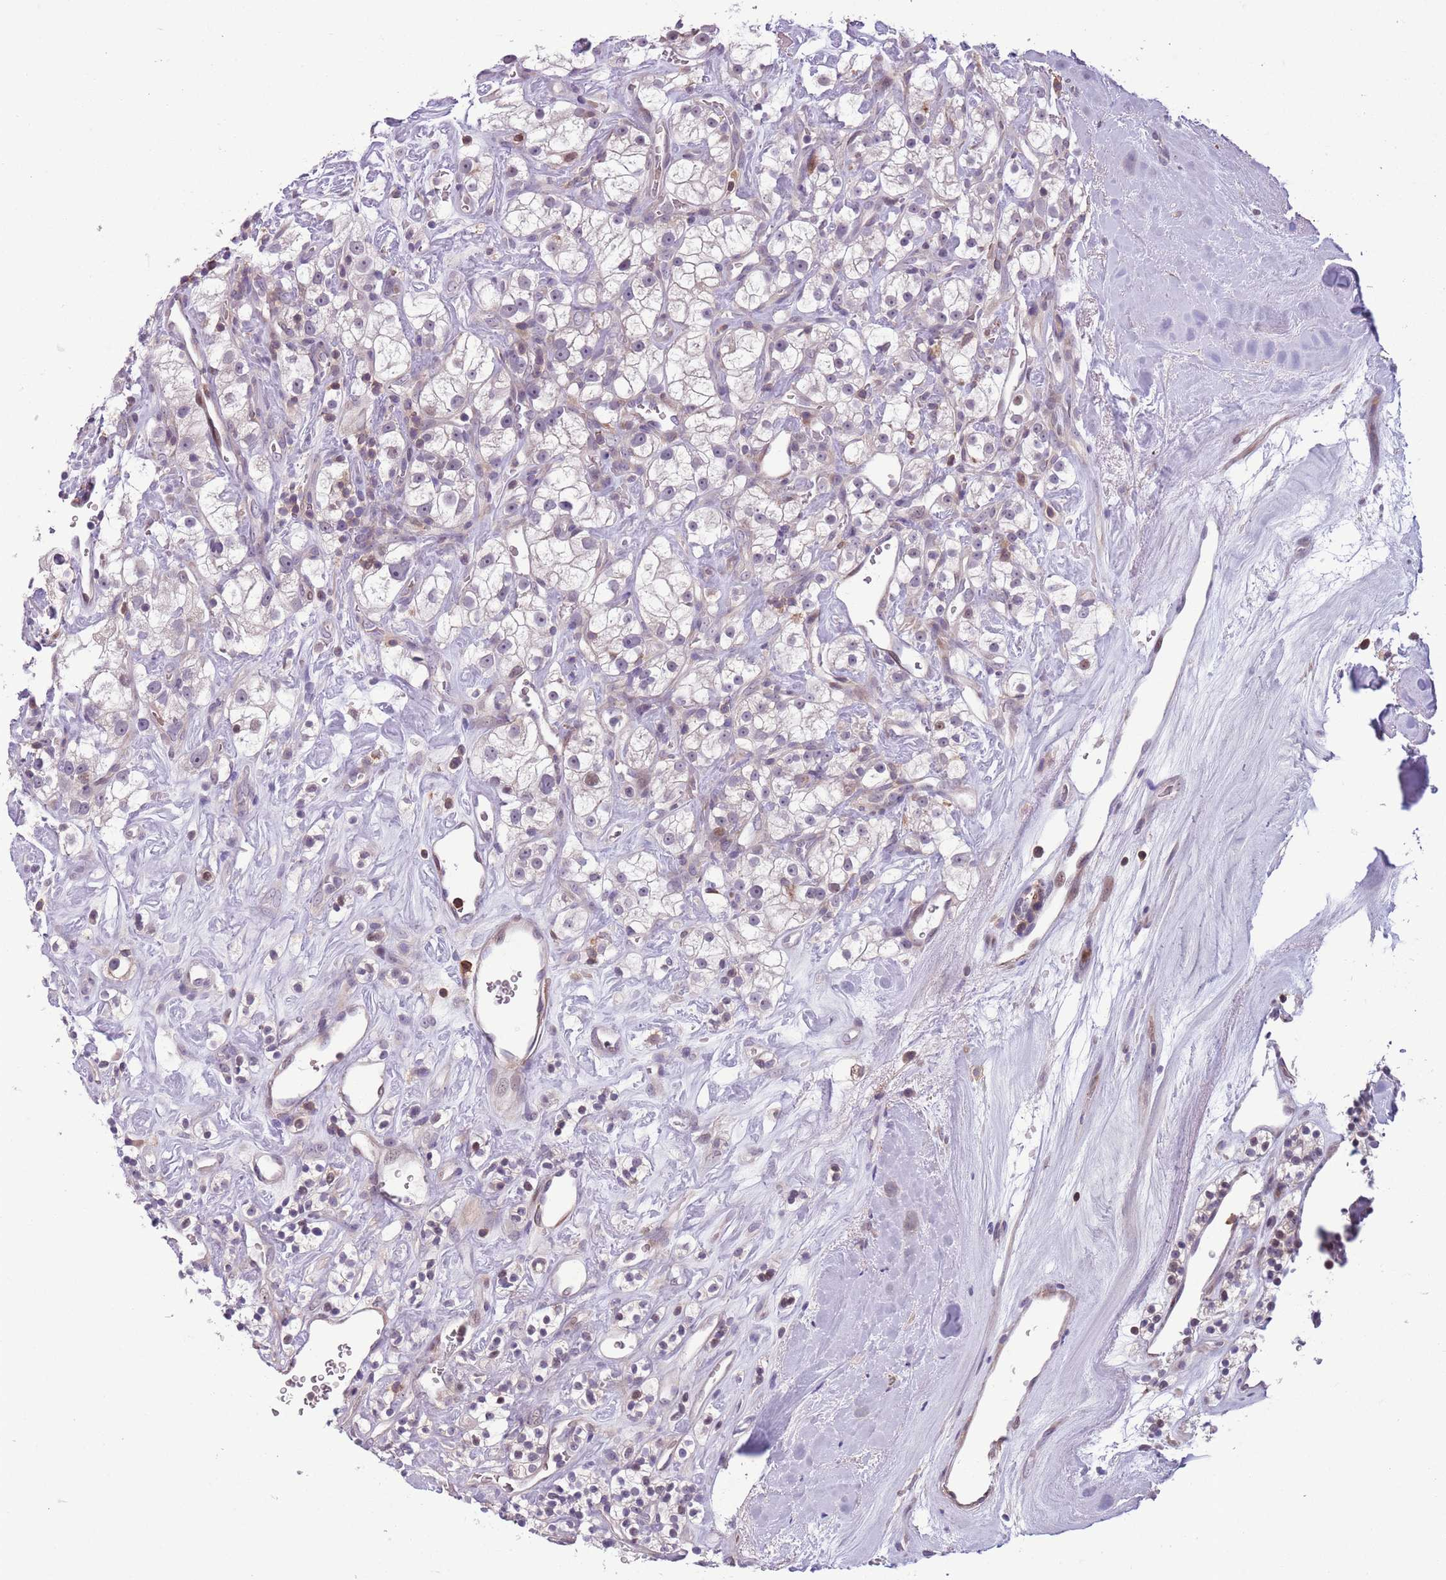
{"staining": {"intensity": "weak", "quantity": "<25%", "location": "nuclear"}, "tissue": "renal cancer", "cell_type": "Tumor cells", "image_type": "cancer", "snomed": [{"axis": "morphology", "description": "Adenocarcinoma, NOS"}, {"axis": "topography", "description": "Kidney"}], "caption": "The micrograph displays no staining of tumor cells in renal cancer (adenocarcinoma).", "gene": "JAML", "patient": {"sex": "male", "age": 77}}